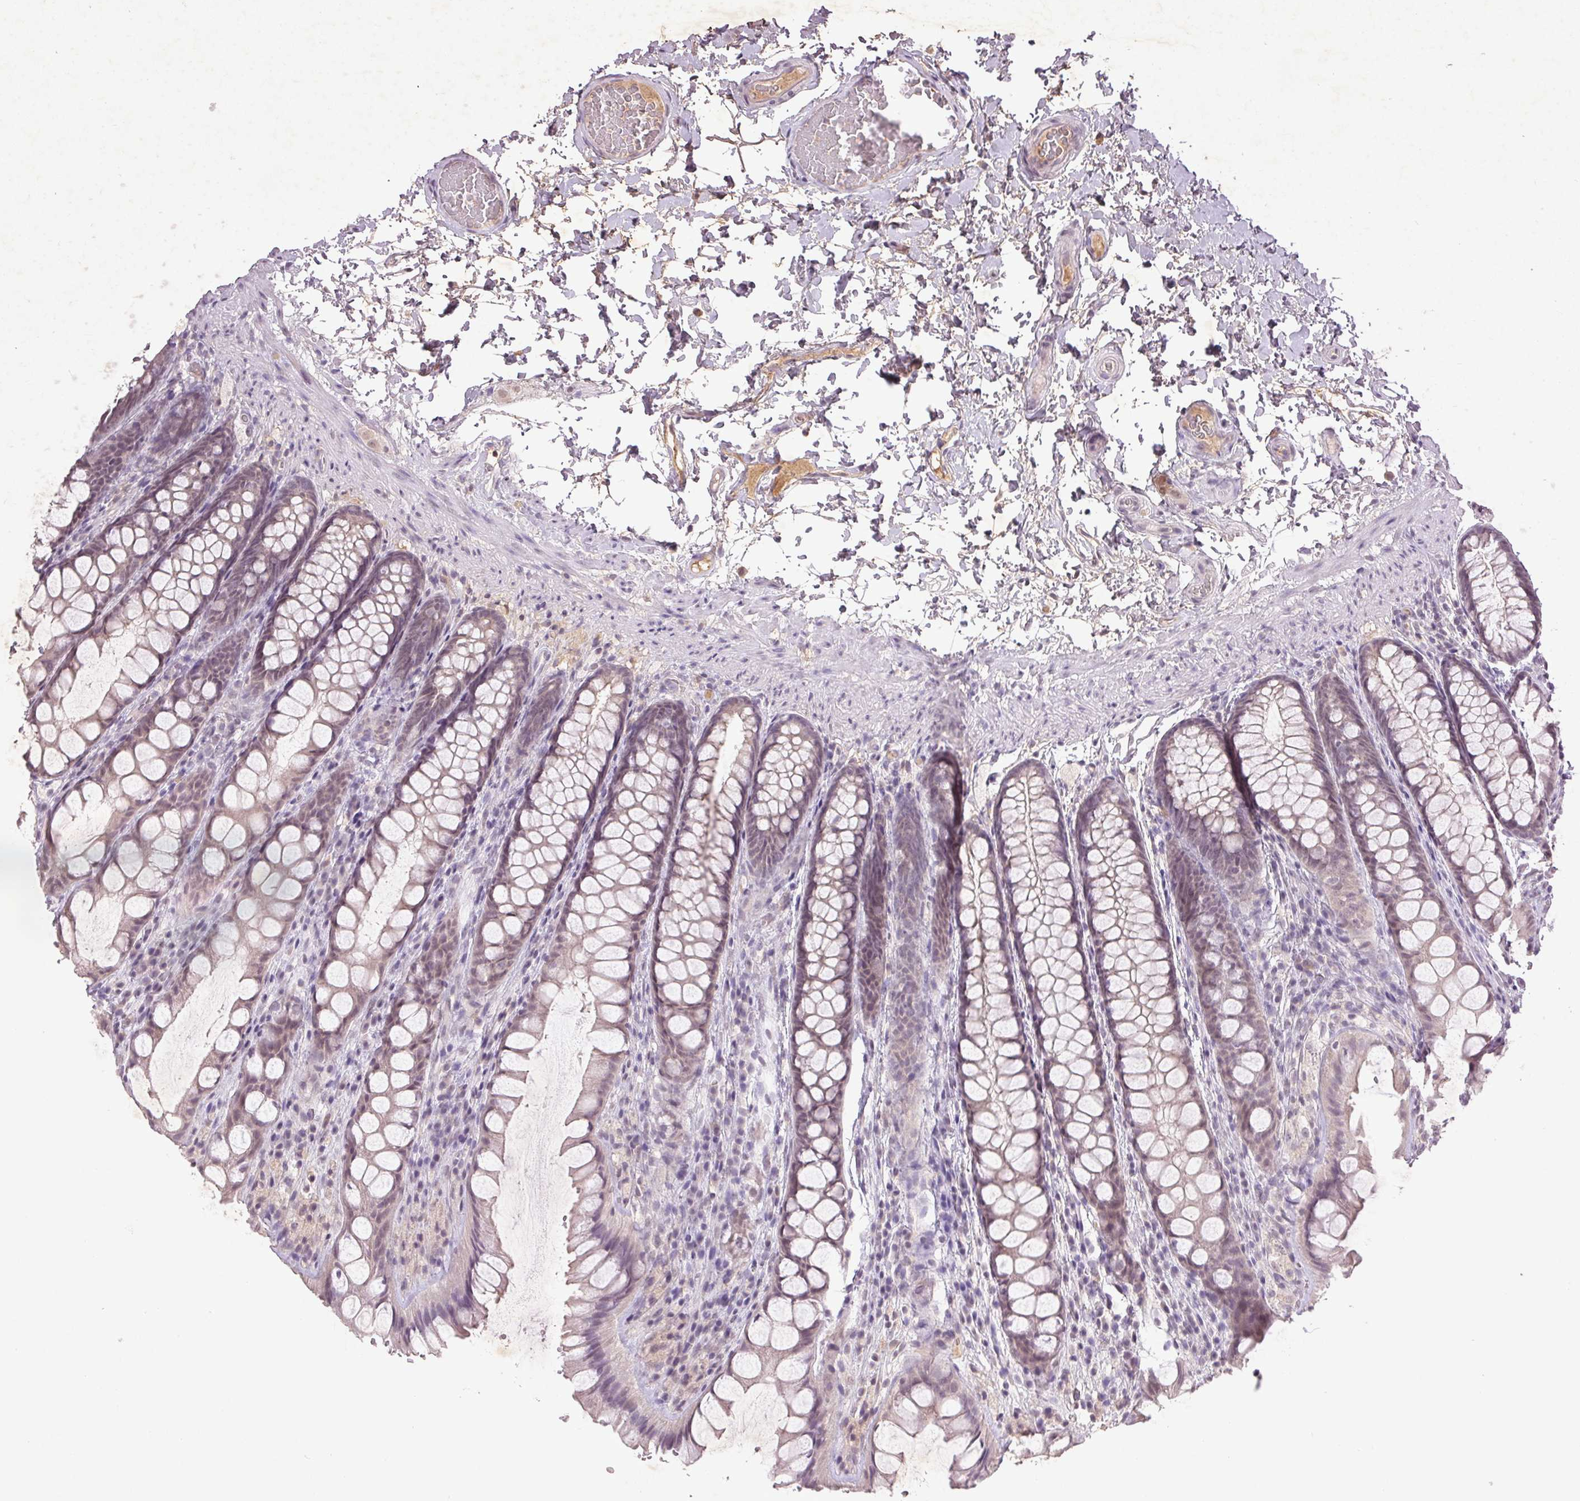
{"staining": {"intensity": "negative", "quantity": "none", "location": "none"}, "tissue": "colon", "cell_type": "Endothelial cells", "image_type": "normal", "snomed": [{"axis": "morphology", "description": "Normal tissue, NOS"}, {"axis": "topography", "description": "Colon"}], "caption": "The micrograph reveals no significant positivity in endothelial cells of colon.", "gene": "FAM168B", "patient": {"sex": "male", "age": 47}}